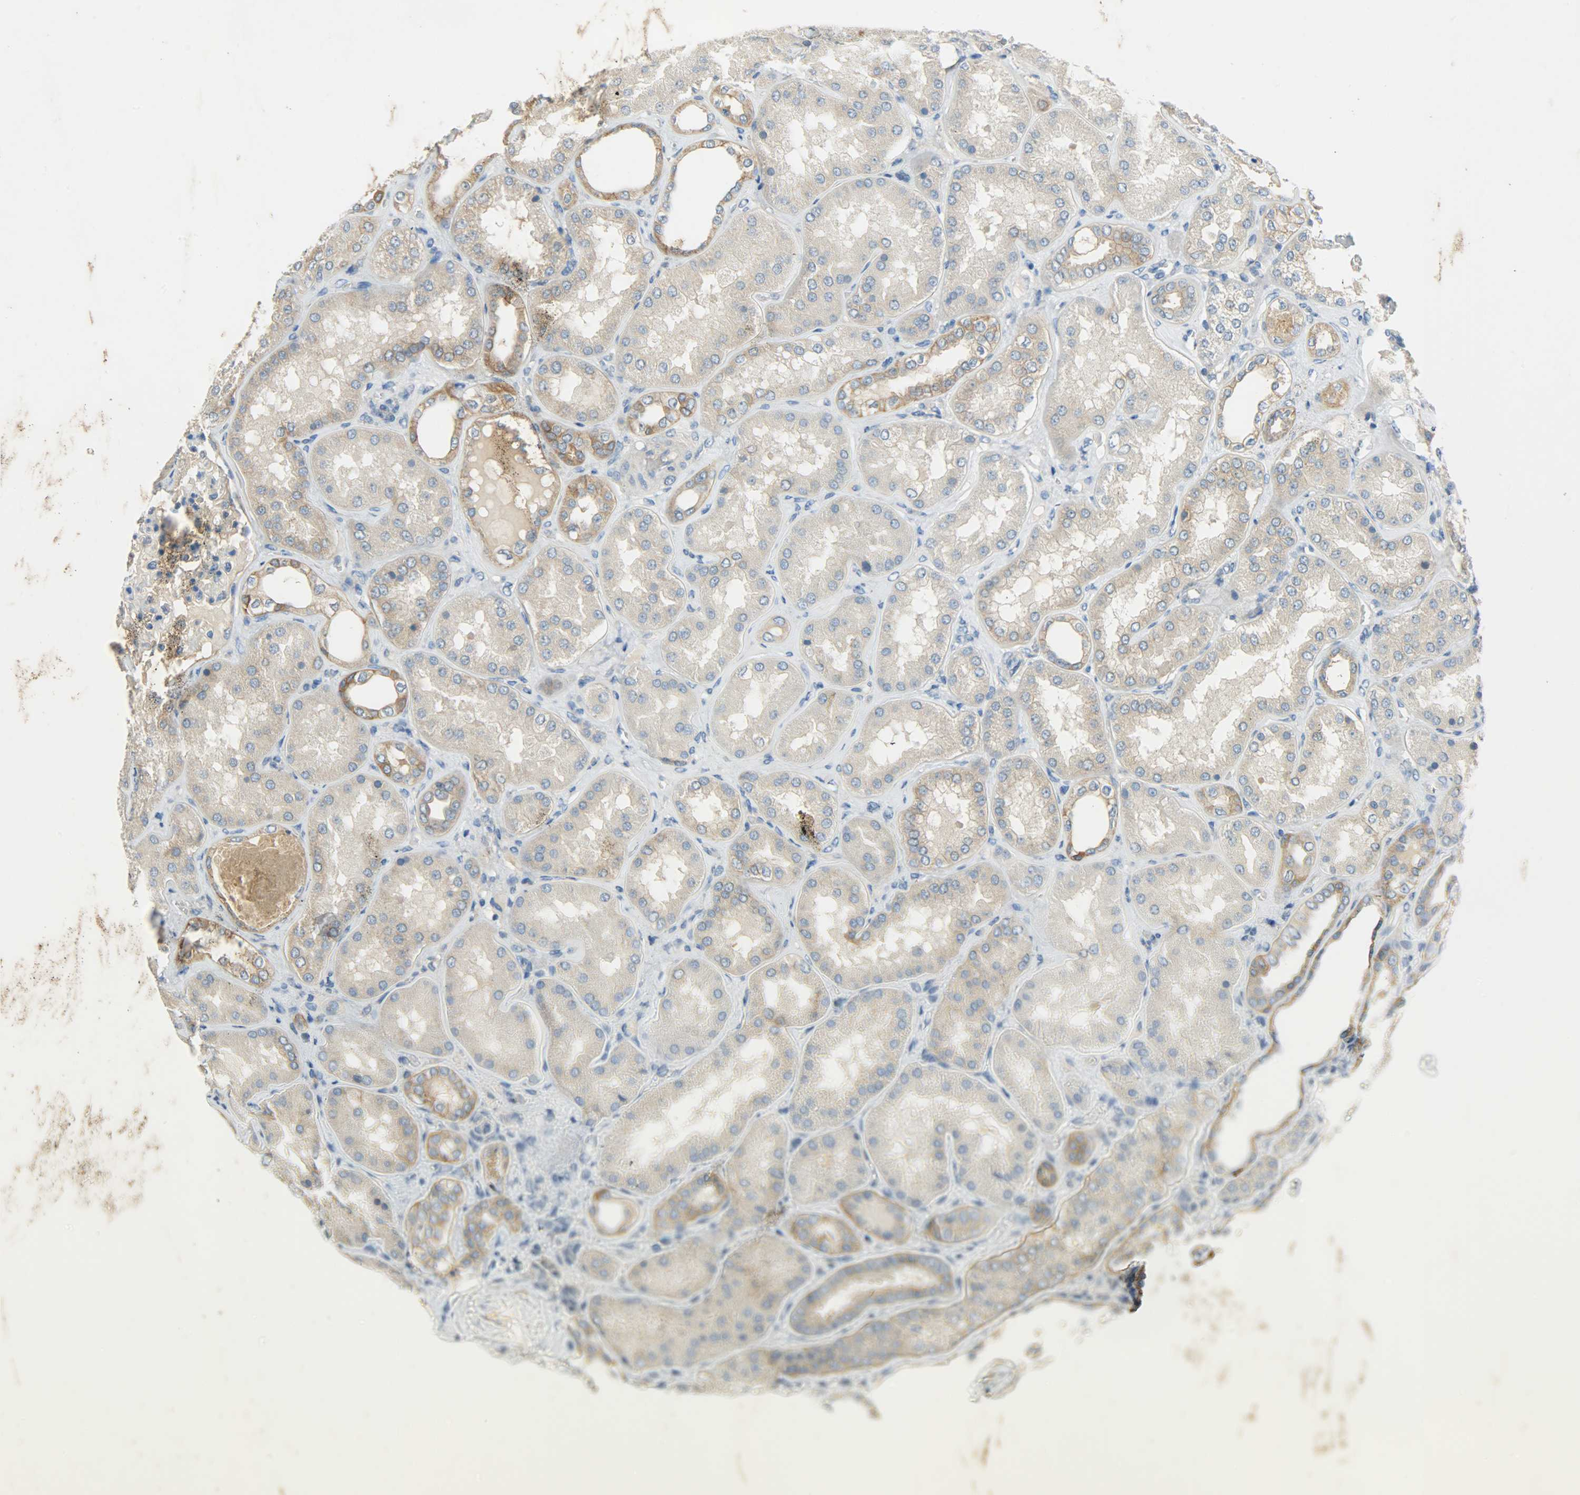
{"staining": {"intensity": "weak", "quantity": "25%-75%", "location": "cytoplasmic/membranous"}, "tissue": "kidney", "cell_type": "Cells in glomeruli", "image_type": "normal", "snomed": [{"axis": "morphology", "description": "Normal tissue, NOS"}, {"axis": "topography", "description": "Kidney"}], "caption": "Kidney stained for a protein (brown) reveals weak cytoplasmic/membranous positive expression in about 25%-75% of cells in glomeruli.", "gene": "DSG2", "patient": {"sex": "female", "age": 56}}